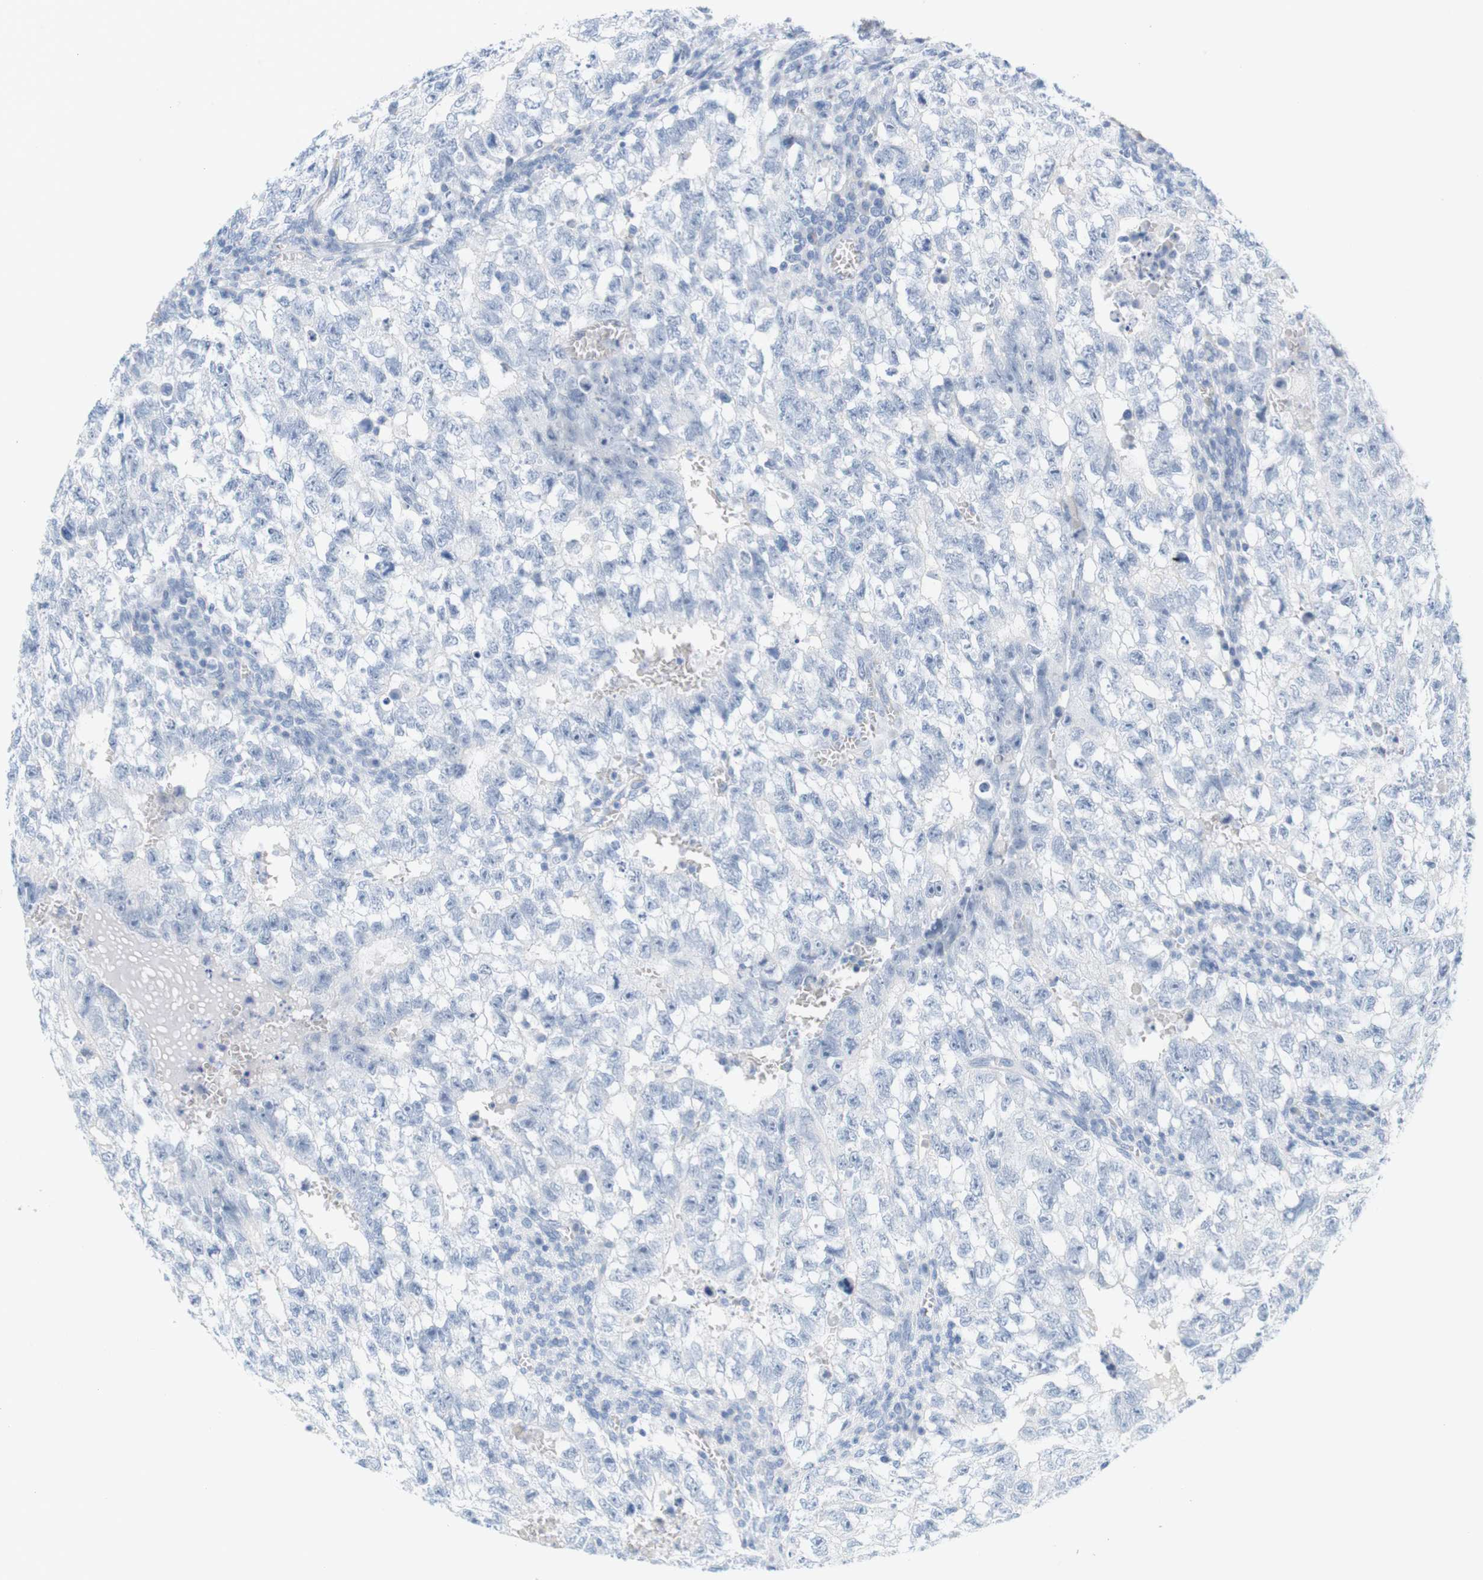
{"staining": {"intensity": "negative", "quantity": "none", "location": "none"}, "tissue": "testis cancer", "cell_type": "Tumor cells", "image_type": "cancer", "snomed": [{"axis": "morphology", "description": "Seminoma, NOS"}, {"axis": "morphology", "description": "Carcinoma, Embryonal, NOS"}, {"axis": "topography", "description": "Testis"}], "caption": "The micrograph reveals no staining of tumor cells in seminoma (testis).", "gene": "RGS9", "patient": {"sex": "male", "age": 38}}